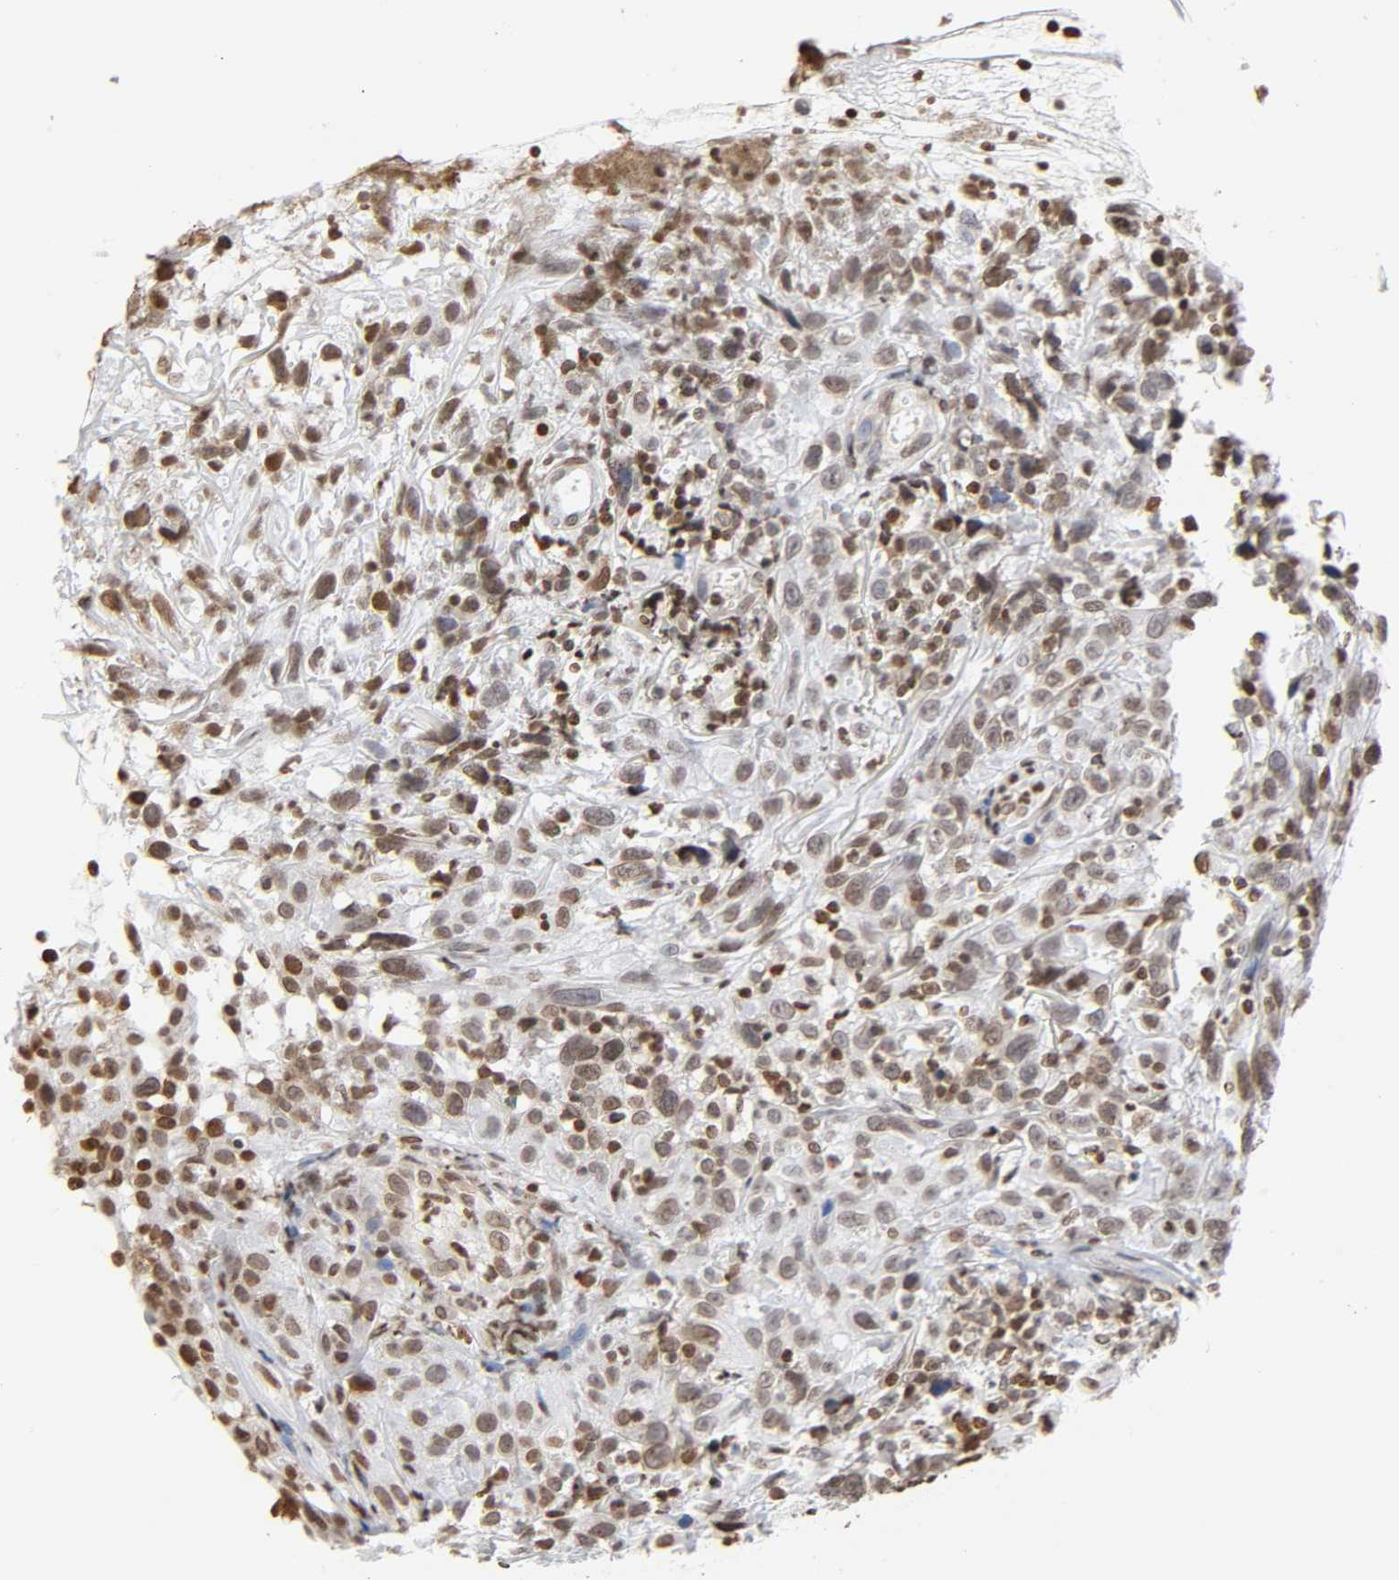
{"staining": {"intensity": "moderate", "quantity": ">75%", "location": "nuclear"}, "tissue": "thyroid cancer", "cell_type": "Tumor cells", "image_type": "cancer", "snomed": [{"axis": "morphology", "description": "Carcinoma, NOS"}, {"axis": "topography", "description": "Thyroid gland"}], "caption": "A brown stain shows moderate nuclear expression of a protein in human thyroid carcinoma tumor cells.", "gene": "HOXA6", "patient": {"sex": "female", "age": 77}}